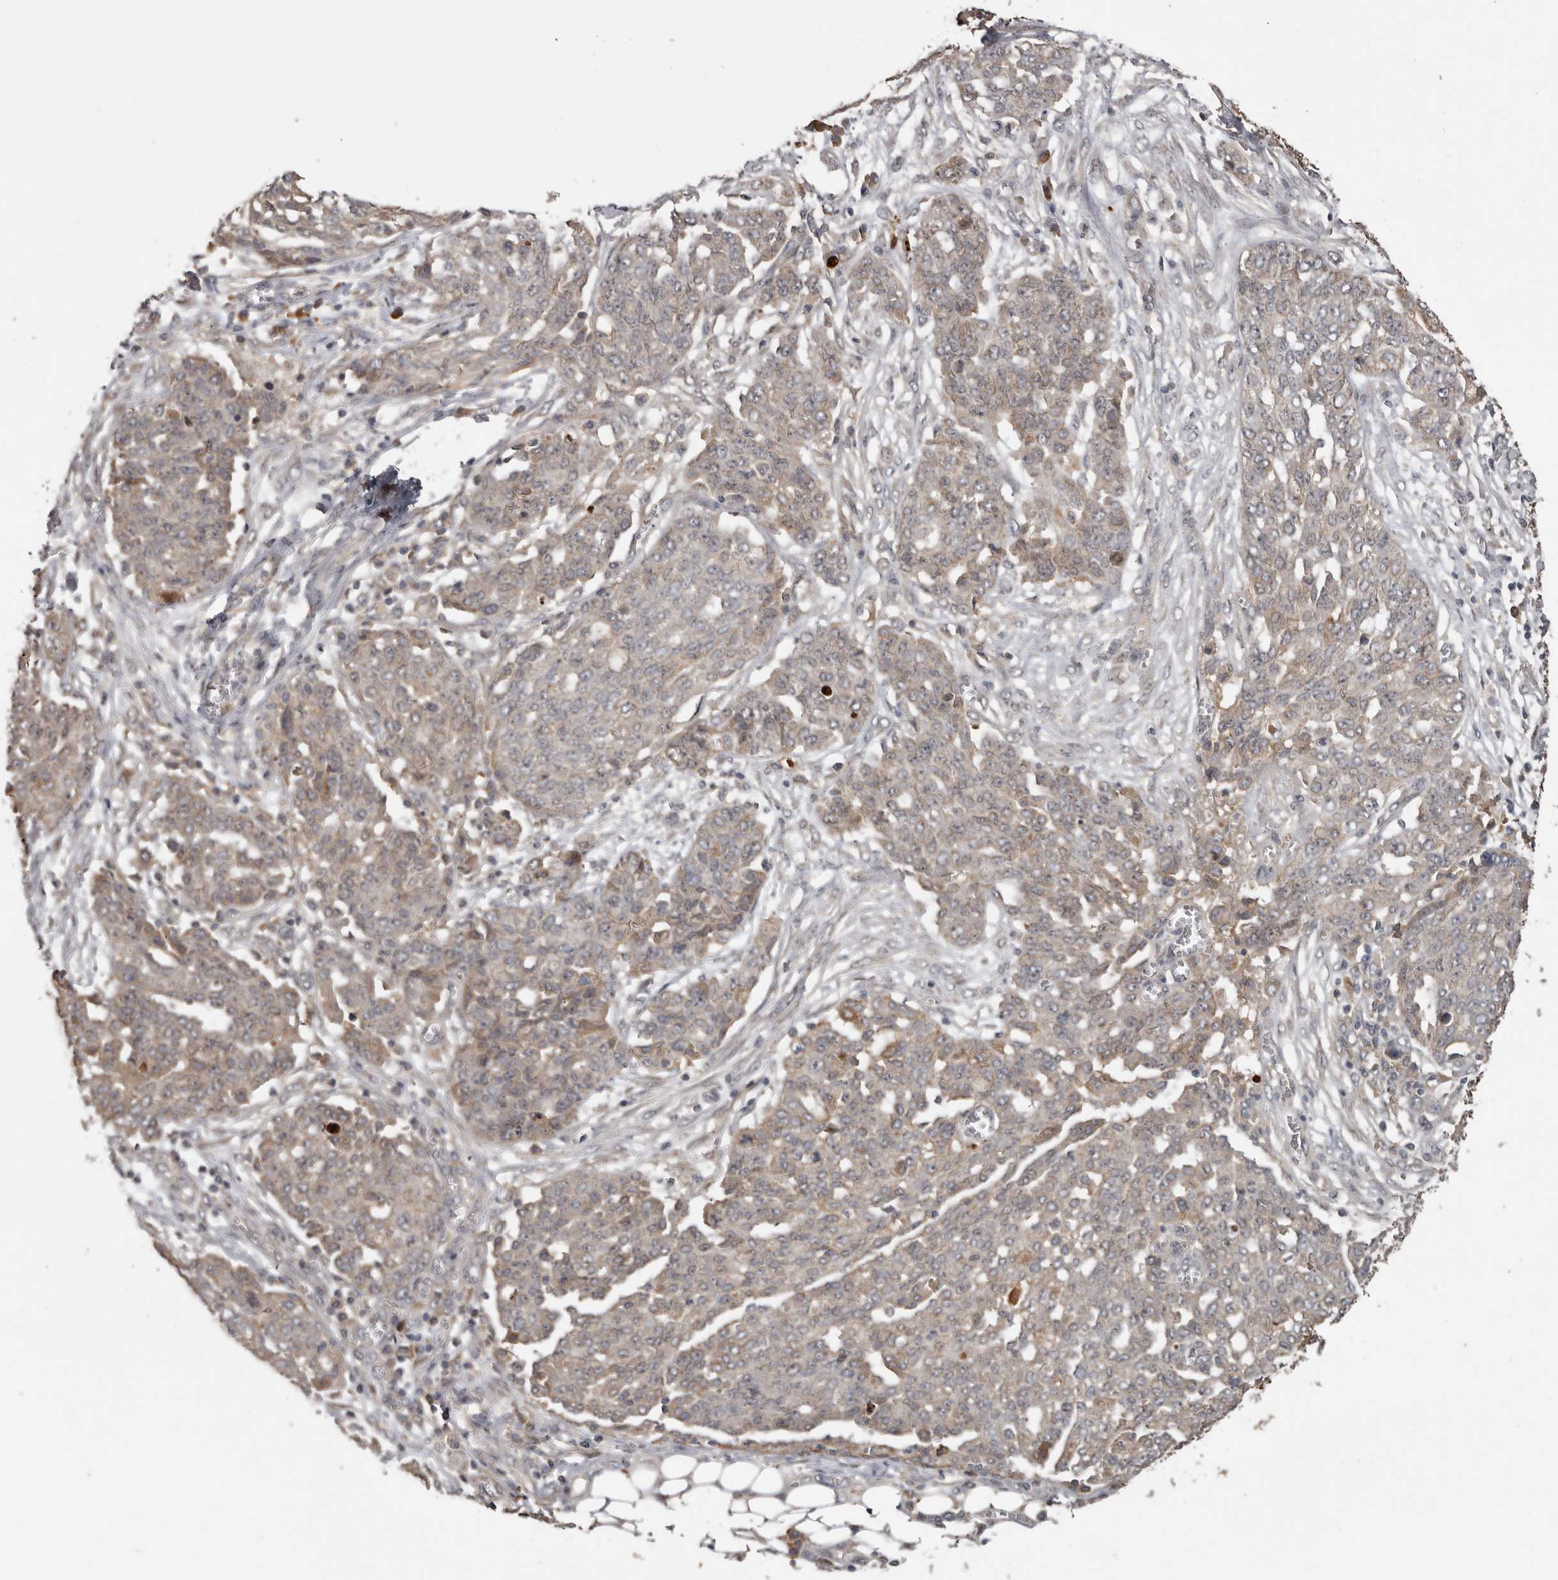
{"staining": {"intensity": "weak", "quantity": "25%-75%", "location": "cytoplasmic/membranous"}, "tissue": "ovarian cancer", "cell_type": "Tumor cells", "image_type": "cancer", "snomed": [{"axis": "morphology", "description": "Cystadenocarcinoma, serous, NOS"}, {"axis": "topography", "description": "Soft tissue"}, {"axis": "topography", "description": "Ovary"}], "caption": "Immunohistochemical staining of serous cystadenocarcinoma (ovarian) shows low levels of weak cytoplasmic/membranous positivity in approximately 25%-75% of tumor cells. (DAB (3,3'-diaminobenzidine) IHC, brown staining for protein, blue staining for nuclei).", "gene": "NMUR1", "patient": {"sex": "female", "age": 57}}